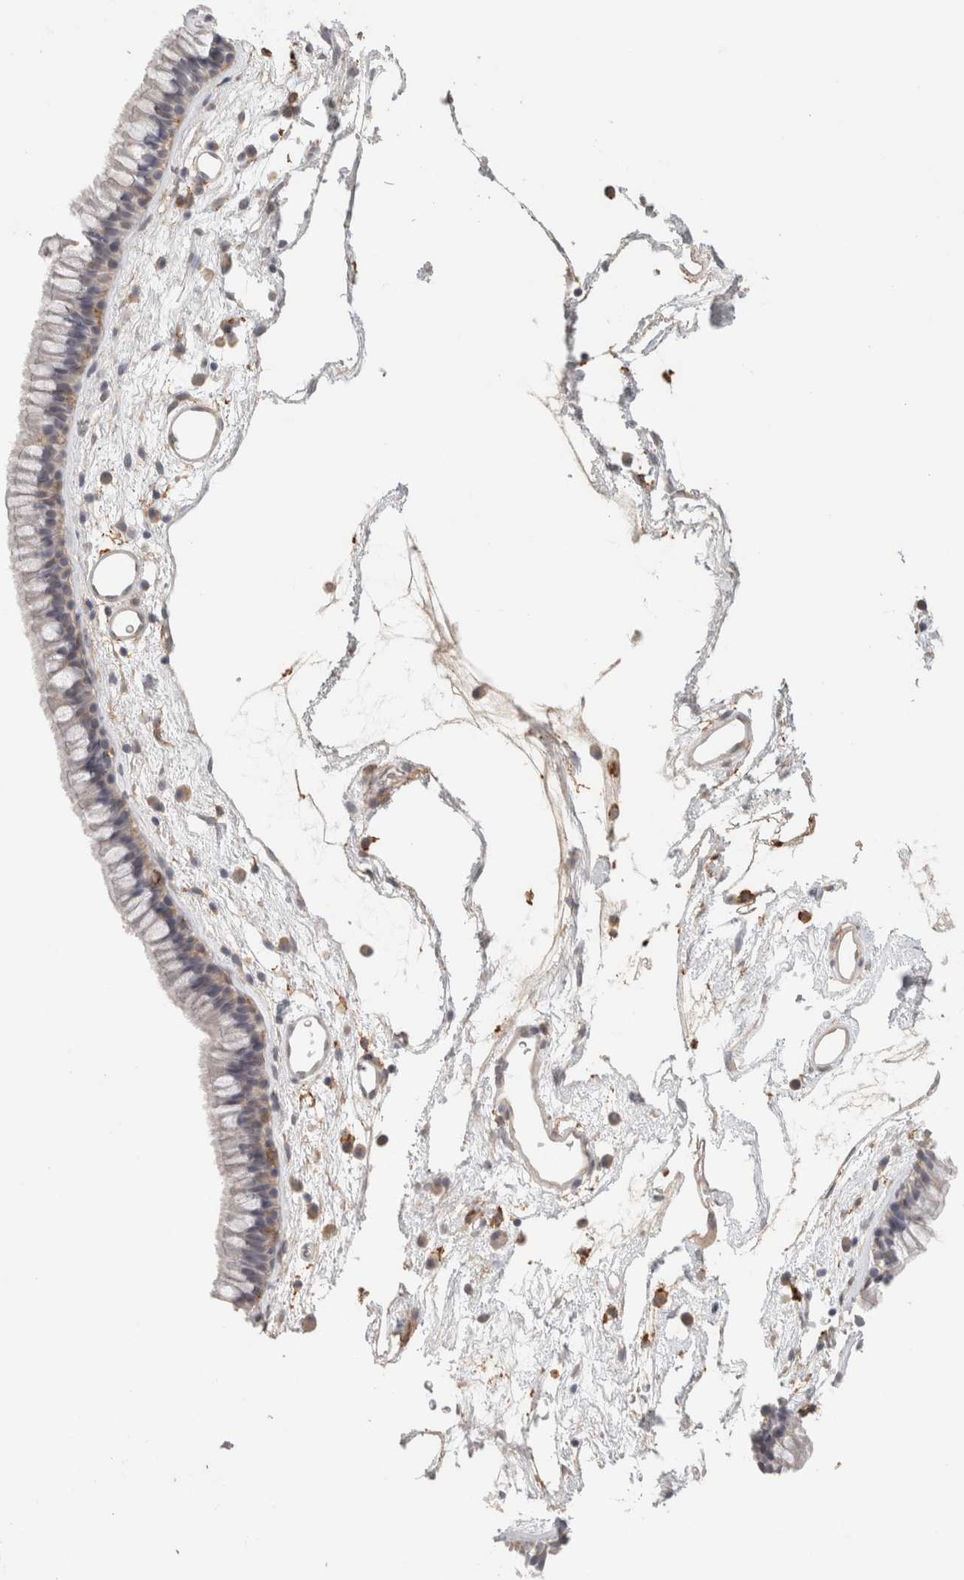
{"staining": {"intensity": "negative", "quantity": "none", "location": "none"}, "tissue": "nasopharynx", "cell_type": "Respiratory epithelial cells", "image_type": "normal", "snomed": [{"axis": "morphology", "description": "Normal tissue, NOS"}, {"axis": "morphology", "description": "Inflammation, NOS"}, {"axis": "topography", "description": "Nasopharynx"}], "caption": "The photomicrograph displays no significant positivity in respiratory epithelial cells of nasopharynx. (DAB immunohistochemistry visualized using brightfield microscopy, high magnification).", "gene": "HAVCR2", "patient": {"sex": "male", "age": 48}}